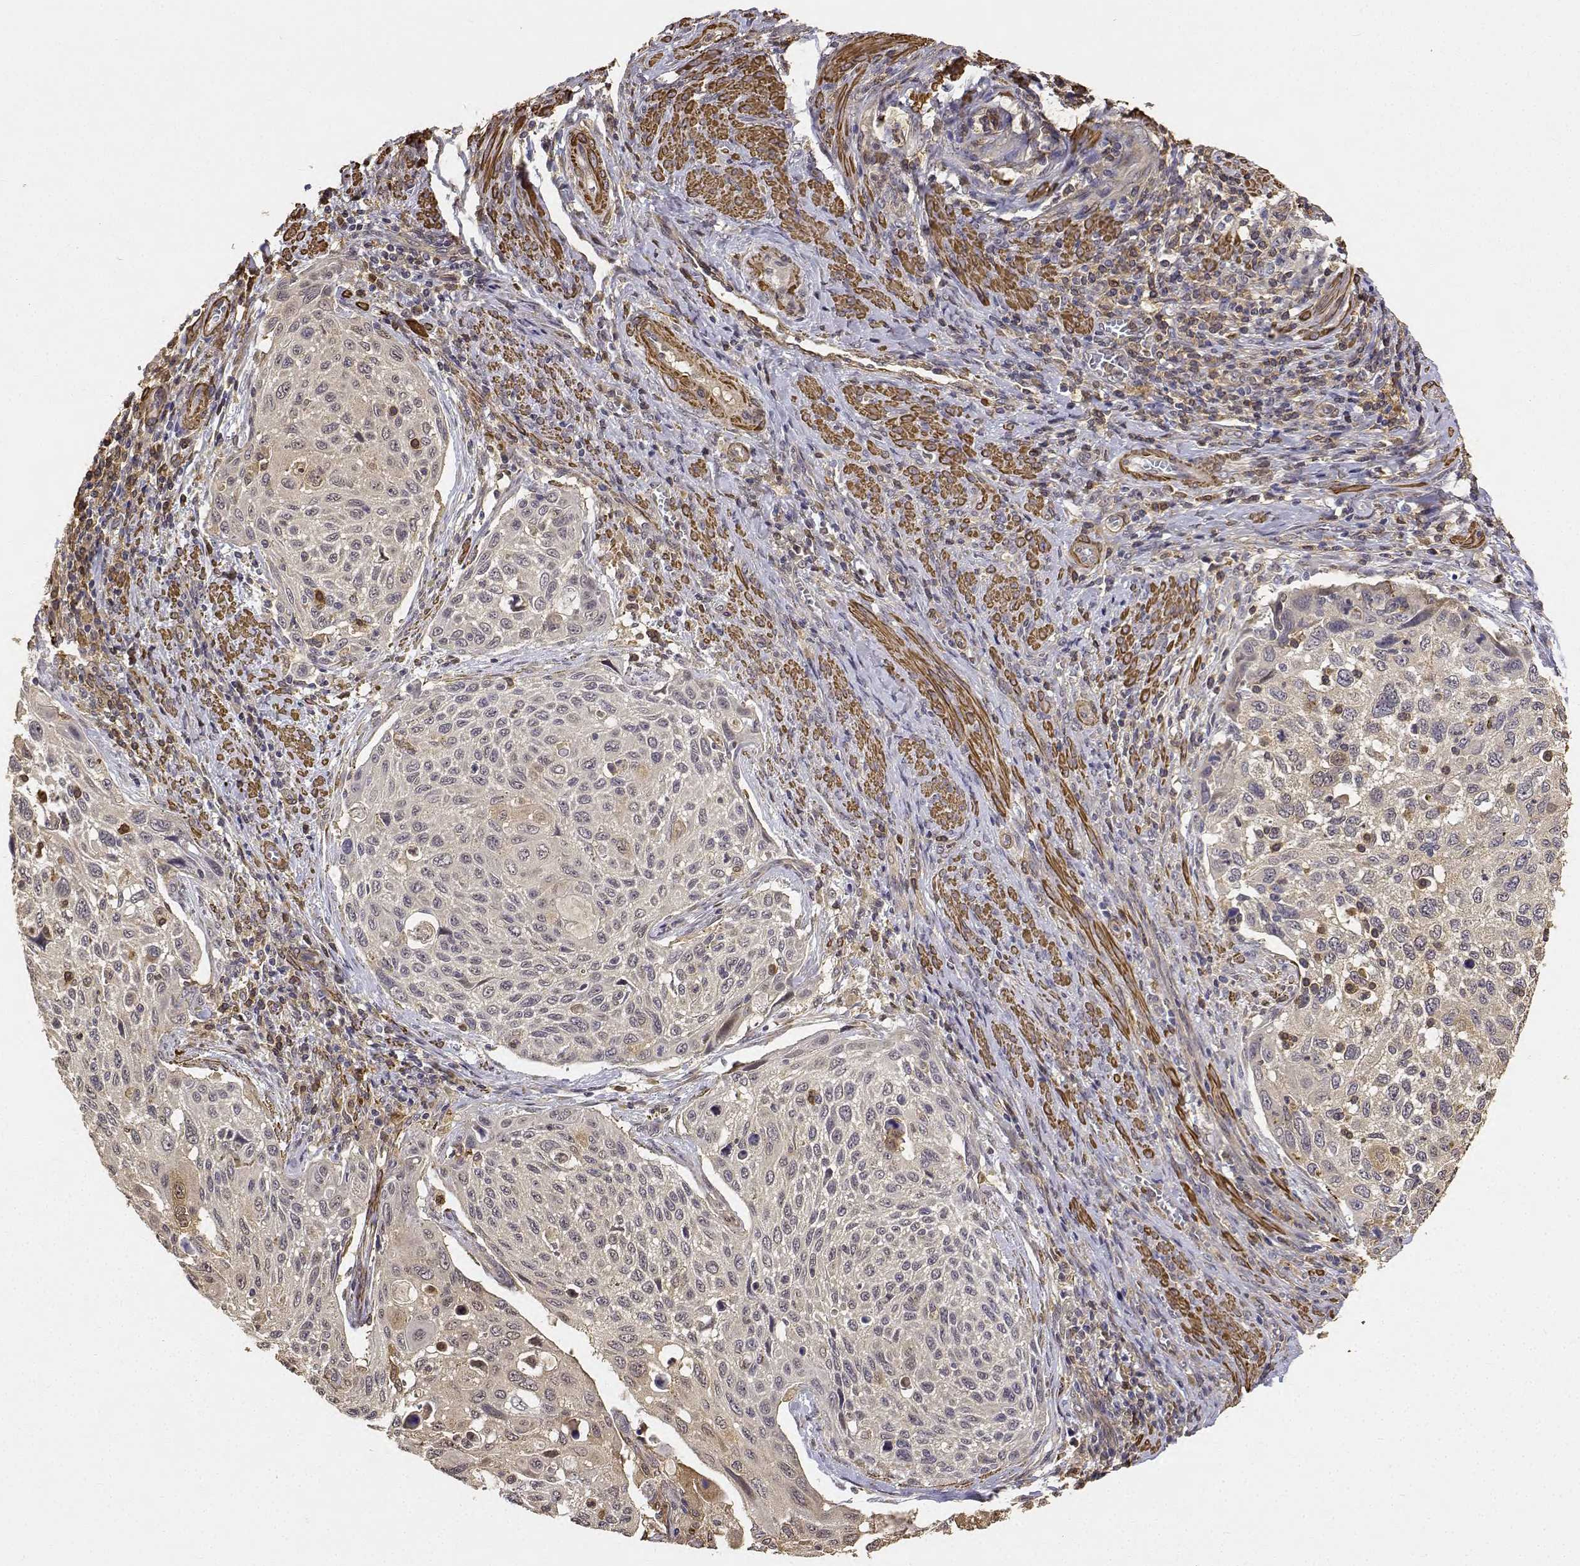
{"staining": {"intensity": "negative", "quantity": "none", "location": "none"}, "tissue": "cervical cancer", "cell_type": "Tumor cells", "image_type": "cancer", "snomed": [{"axis": "morphology", "description": "Squamous cell carcinoma, NOS"}, {"axis": "topography", "description": "Cervix"}], "caption": "There is no significant positivity in tumor cells of cervical cancer.", "gene": "PCID2", "patient": {"sex": "female", "age": 70}}